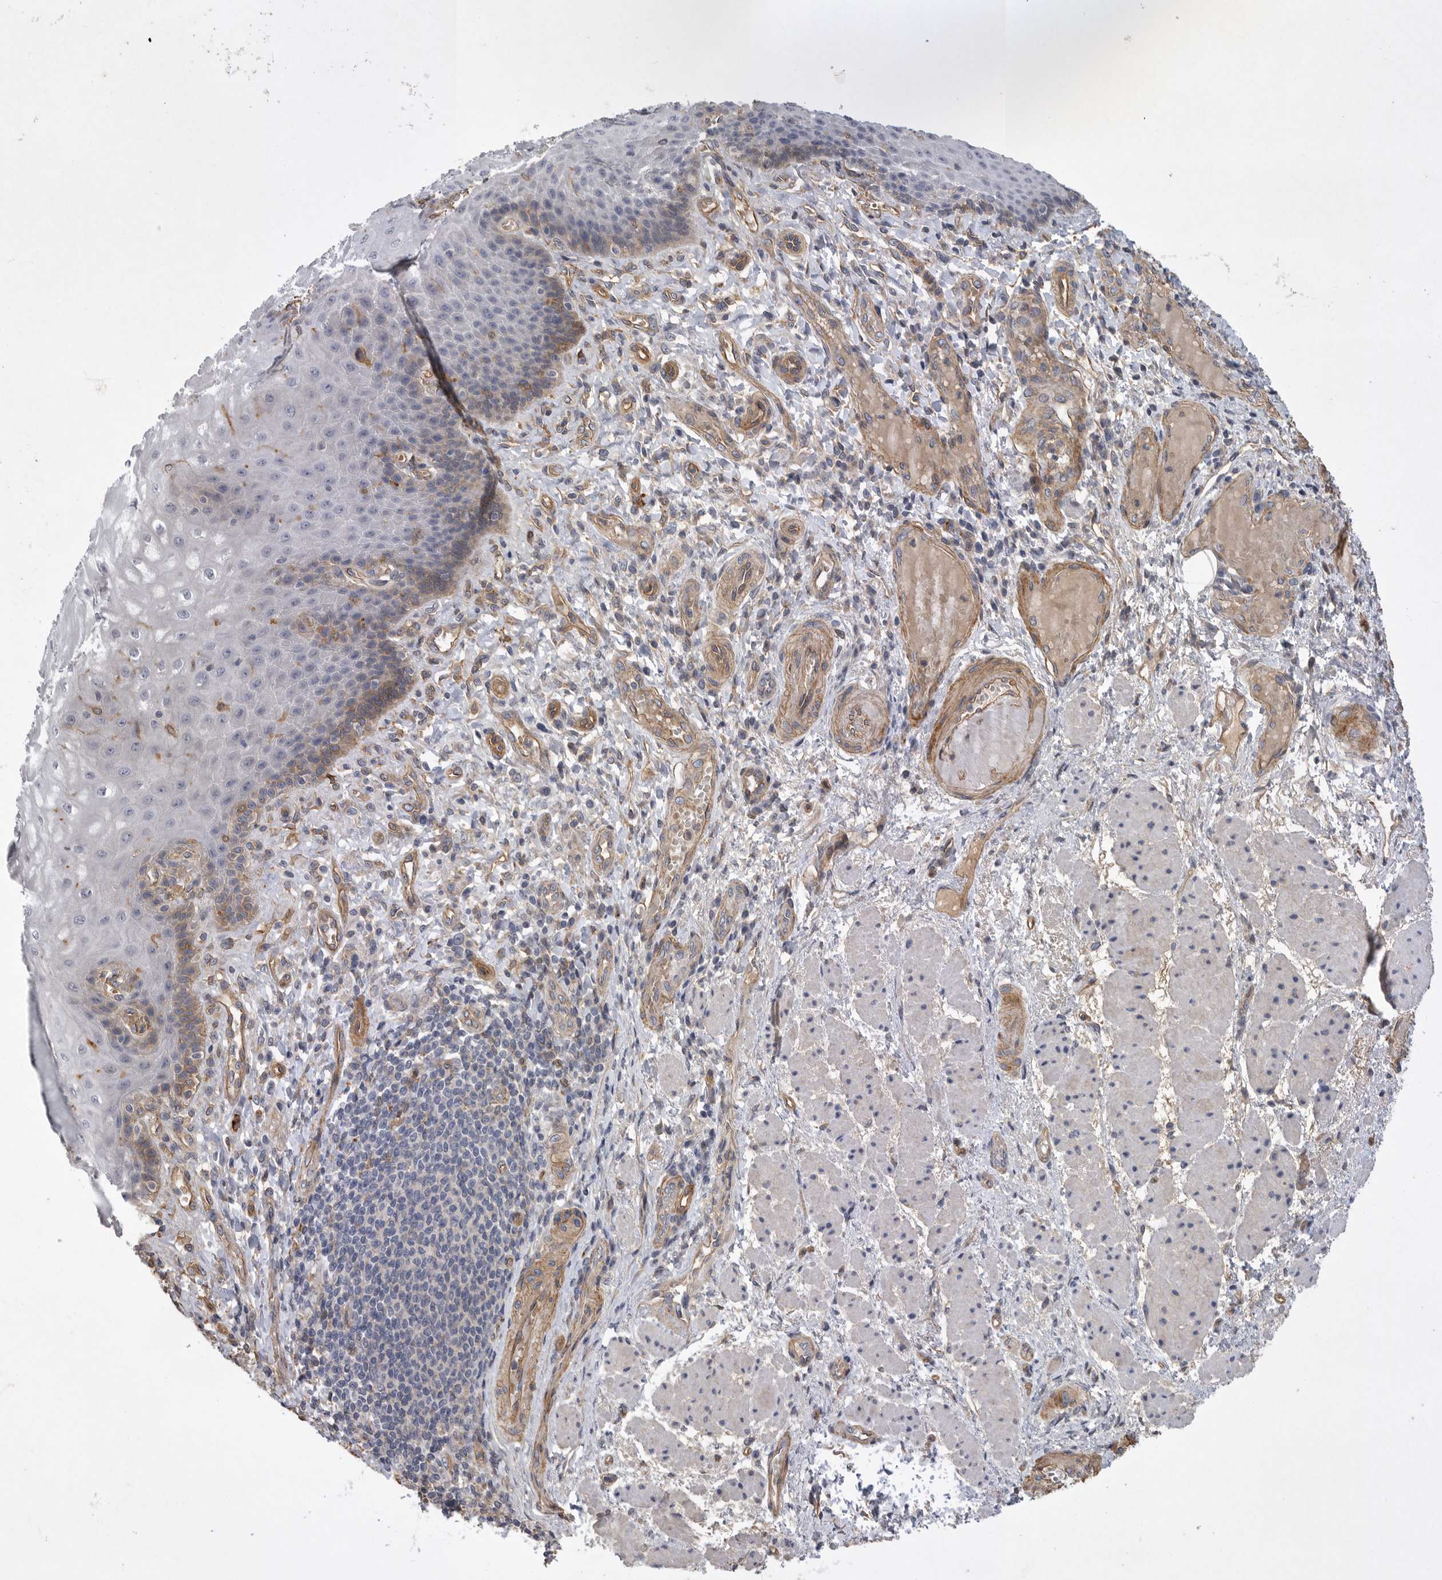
{"staining": {"intensity": "weak", "quantity": "<25%", "location": "cytoplasmic/membranous"}, "tissue": "esophagus", "cell_type": "Squamous epithelial cells", "image_type": "normal", "snomed": [{"axis": "morphology", "description": "Normal tissue, NOS"}, {"axis": "topography", "description": "Esophagus"}], "caption": "DAB immunohistochemical staining of normal human esophagus demonstrates no significant positivity in squamous epithelial cells.", "gene": "ANKFY1", "patient": {"sex": "male", "age": 54}}